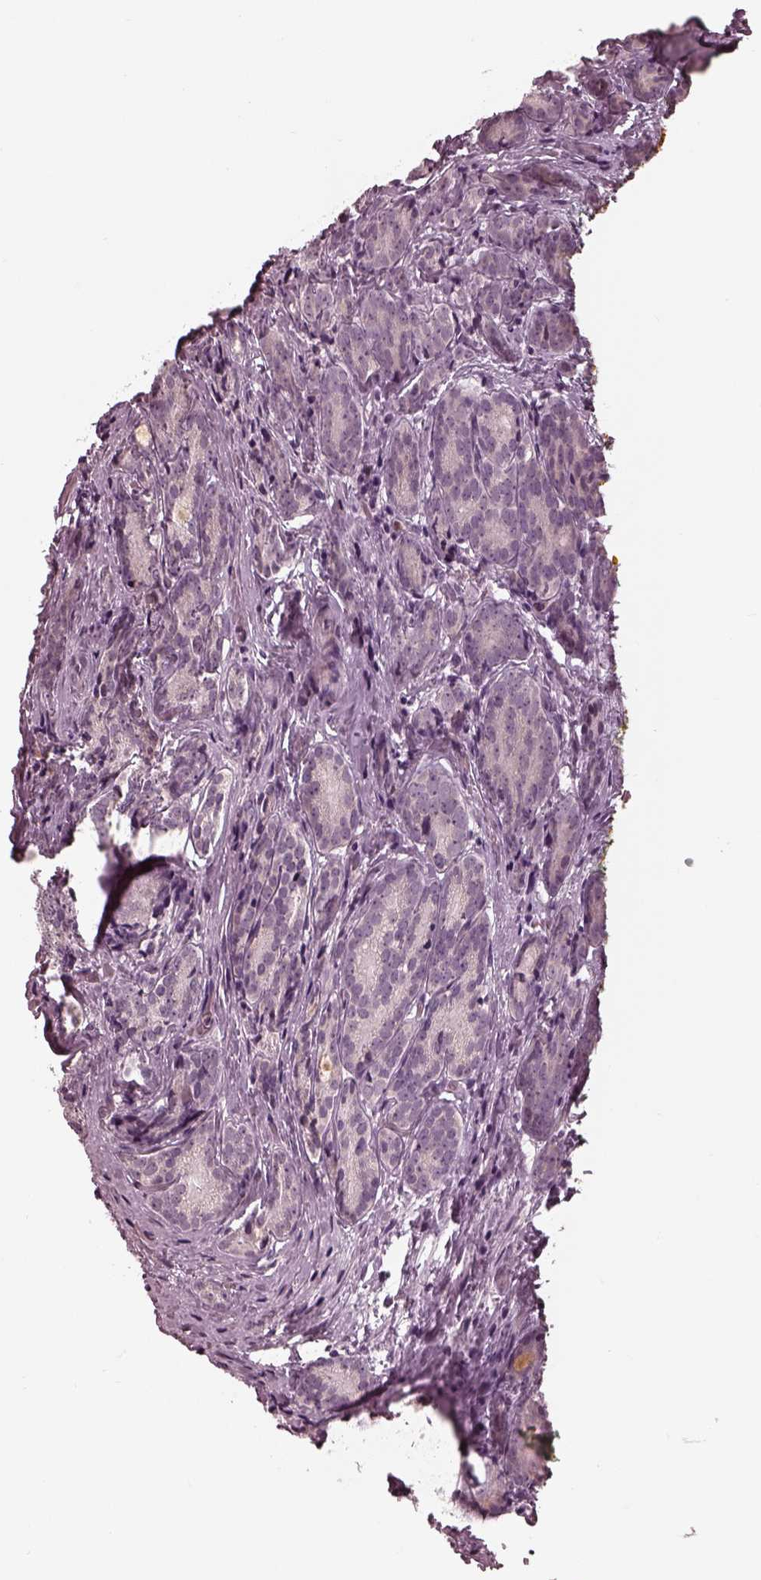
{"staining": {"intensity": "negative", "quantity": "none", "location": "none"}, "tissue": "prostate cancer", "cell_type": "Tumor cells", "image_type": "cancer", "snomed": [{"axis": "morphology", "description": "Adenocarcinoma, NOS"}, {"axis": "topography", "description": "Prostate"}], "caption": "The histopathology image reveals no significant positivity in tumor cells of adenocarcinoma (prostate).", "gene": "IQCG", "patient": {"sex": "male", "age": 71}}